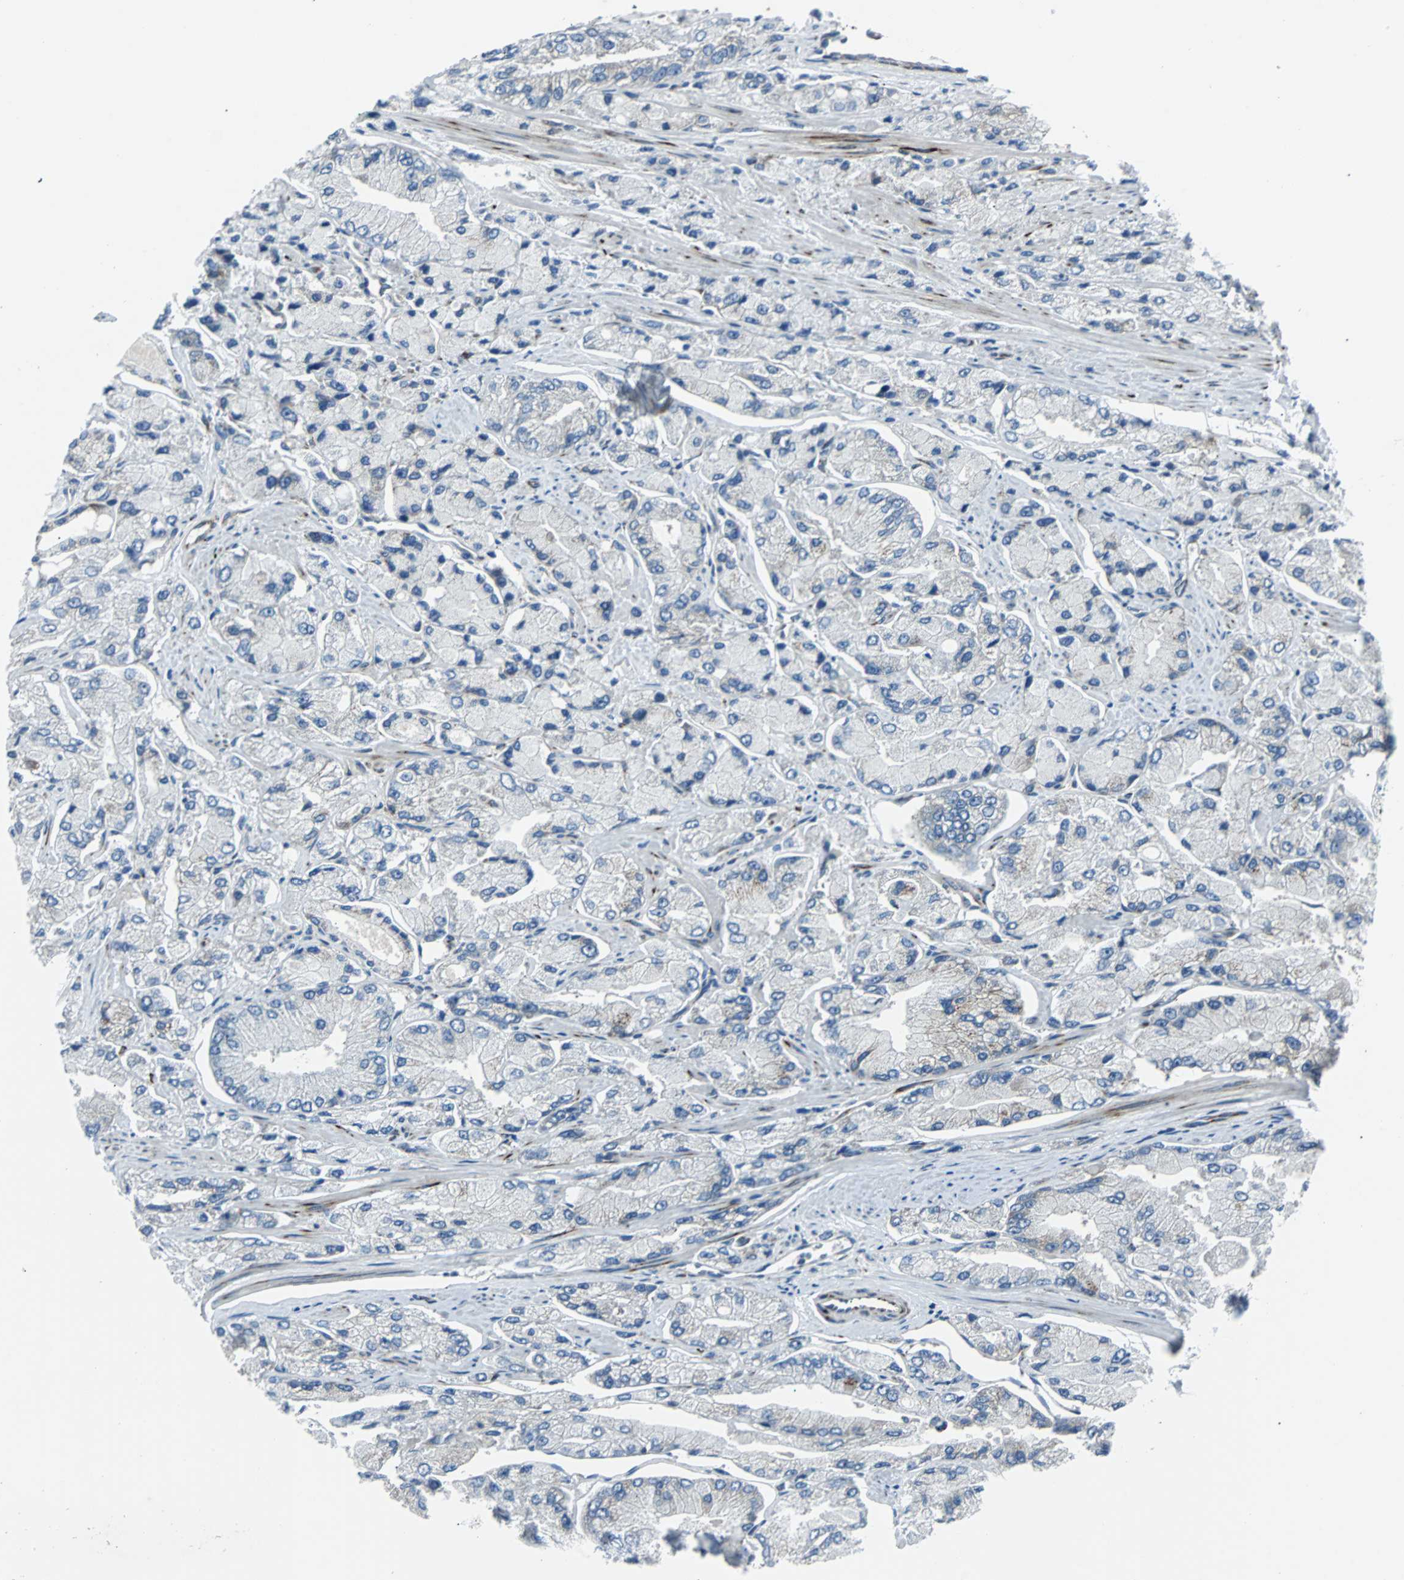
{"staining": {"intensity": "weak", "quantity": "<25%", "location": "cytoplasmic/membranous"}, "tissue": "prostate cancer", "cell_type": "Tumor cells", "image_type": "cancer", "snomed": [{"axis": "morphology", "description": "Adenocarcinoma, High grade"}, {"axis": "topography", "description": "Prostate"}], "caption": "Immunohistochemistry of human prostate adenocarcinoma (high-grade) displays no positivity in tumor cells.", "gene": "BBC3", "patient": {"sex": "male", "age": 58}}